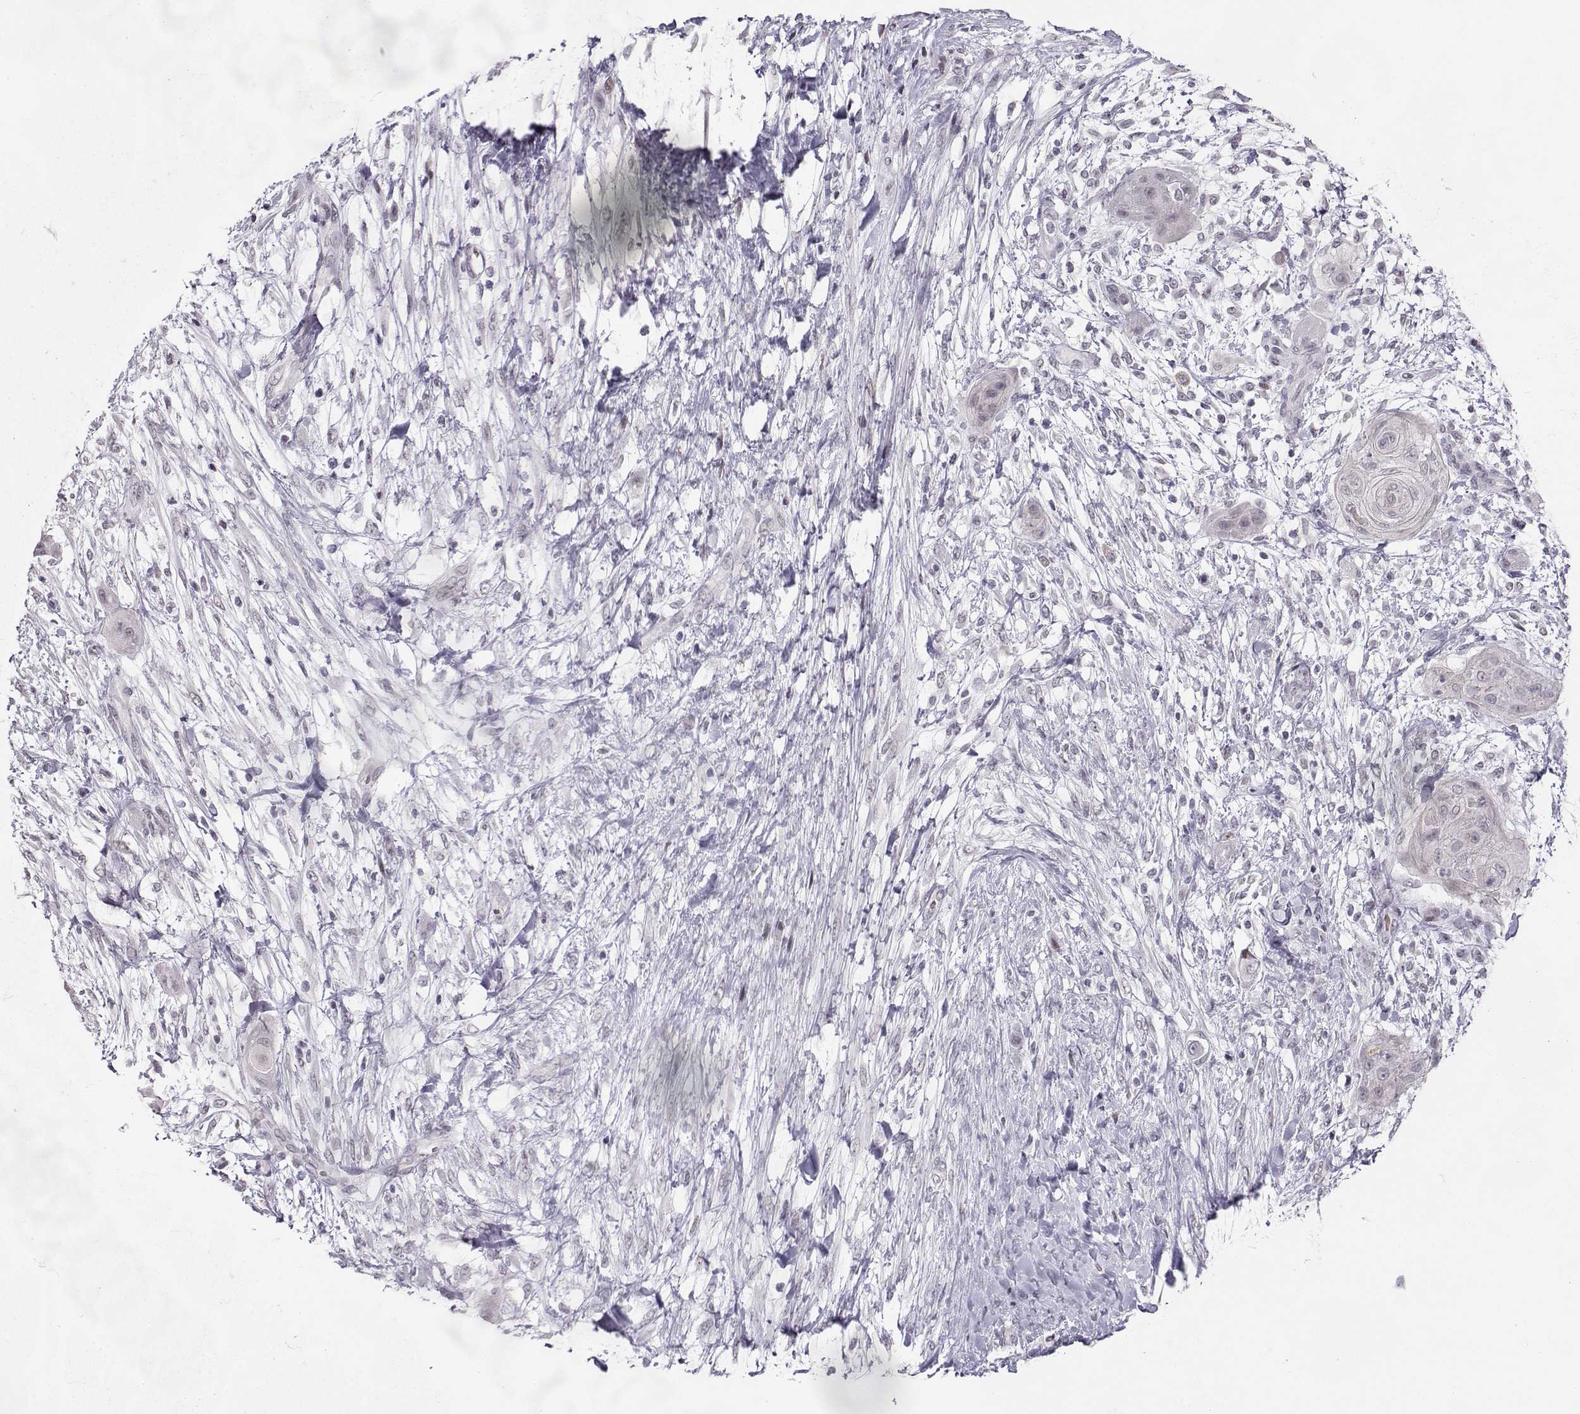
{"staining": {"intensity": "negative", "quantity": "none", "location": "none"}, "tissue": "skin cancer", "cell_type": "Tumor cells", "image_type": "cancer", "snomed": [{"axis": "morphology", "description": "Squamous cell carcinoma, NOS"}, {"axis": "topography", "description": "Skin"}], "caption": "A histopathology image of skin cancer stained for a protein exhibits no brown staining in tumor cells.", "gene": "LIN28A", "patient": {"sex": "male", "age": 62}}